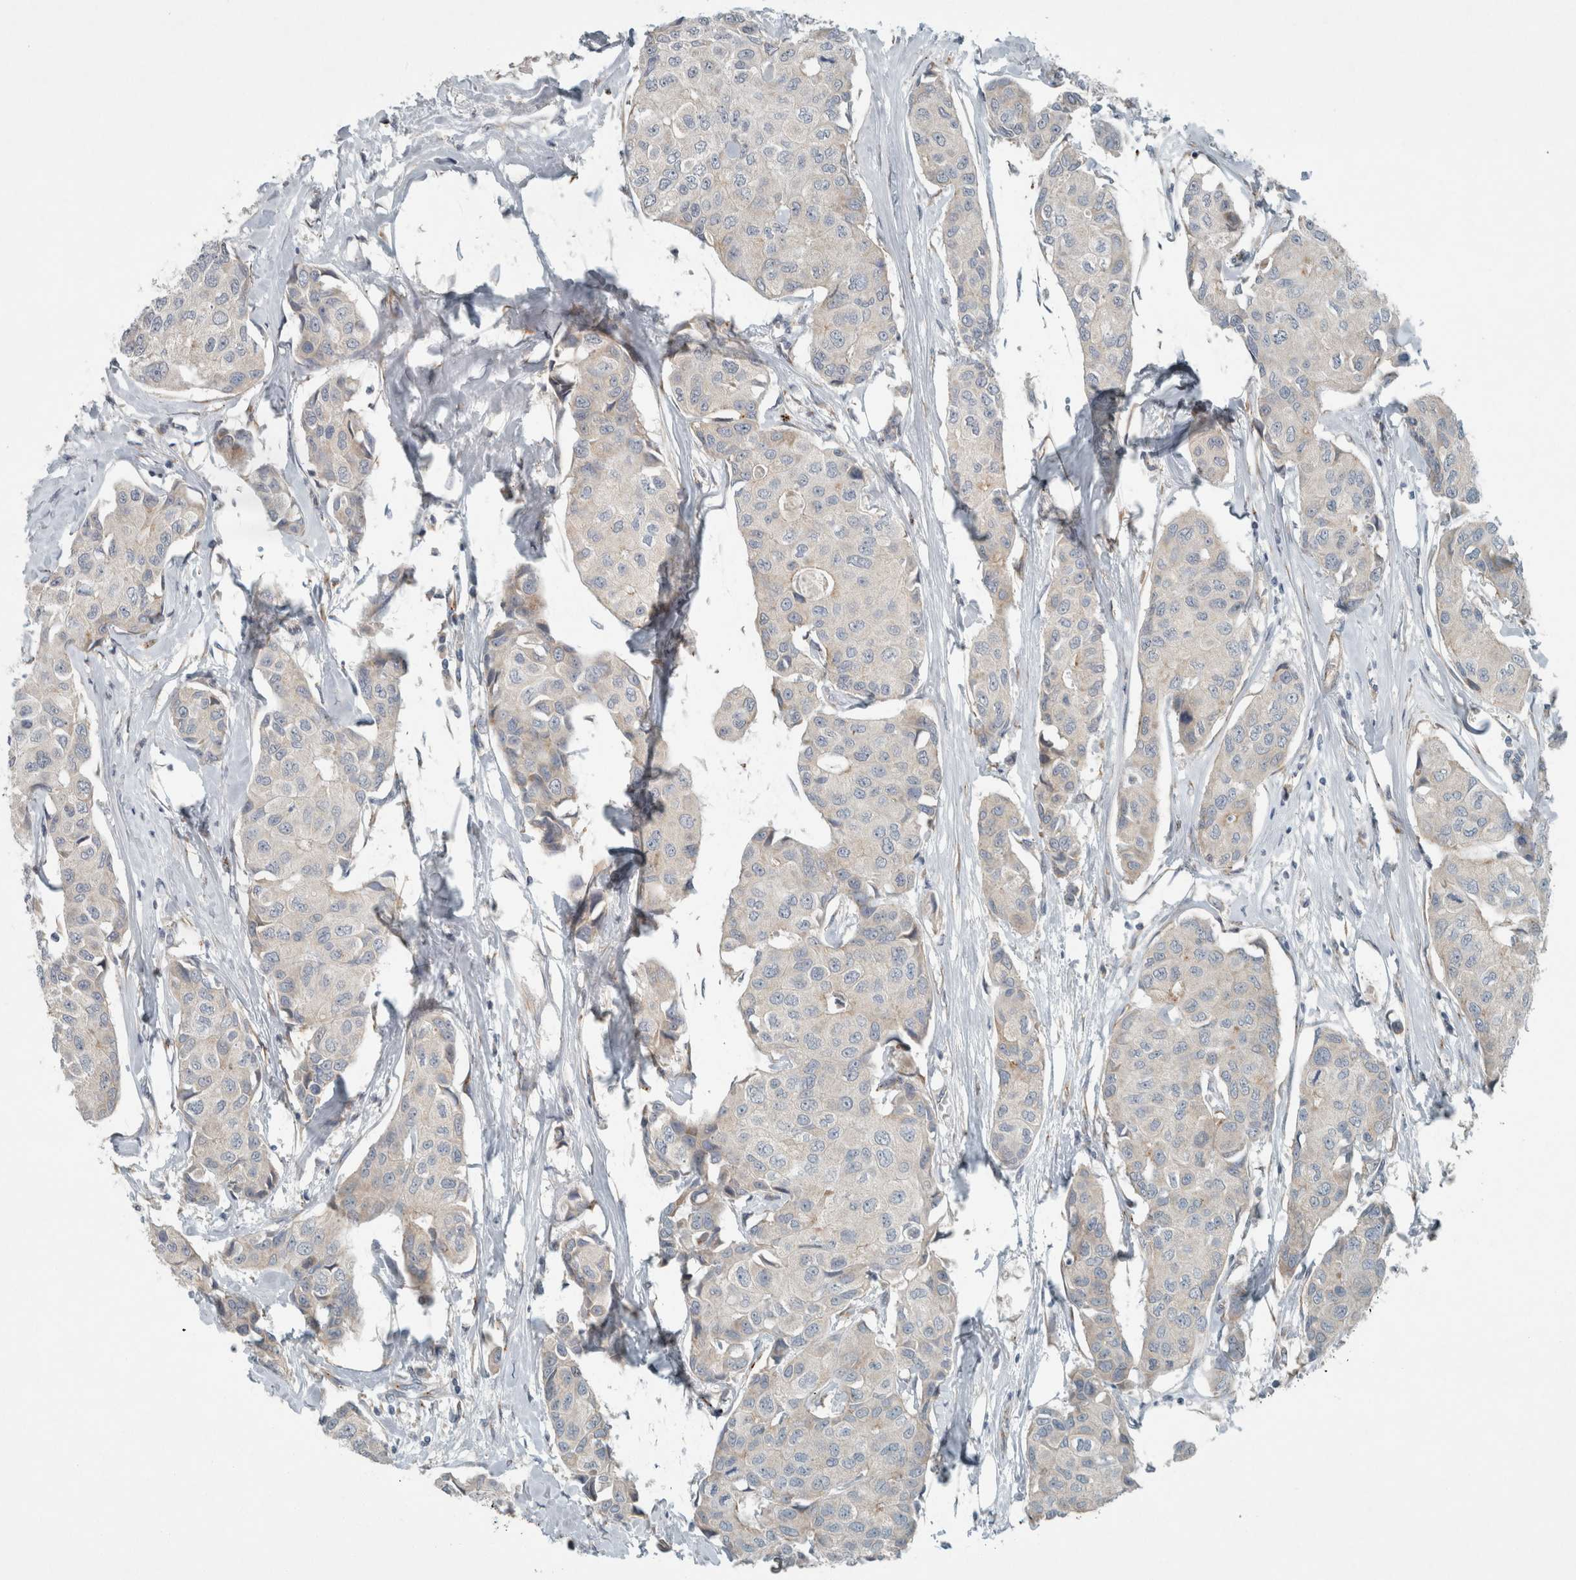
{"staining": {"intensity": "weak", "quantity": "<25%", "location": "cytoplasmic/membranous"}, "tissue": "breast cancer", "cell_type": "Tumor cells", "image_type": "cancer", "snomed": [{"axis": "morphology", "description": "Duct carcinoma"}, {"axis": "topography", "description": "Breast"}], "caption": "An IHC photomicrograph of breast intraductal carcinoma is shown. There is no staining in tumor cells of breast intraductal carcinoma.", "gene": "KIF1C", "patient": {"sex": "female", "age": 80}}